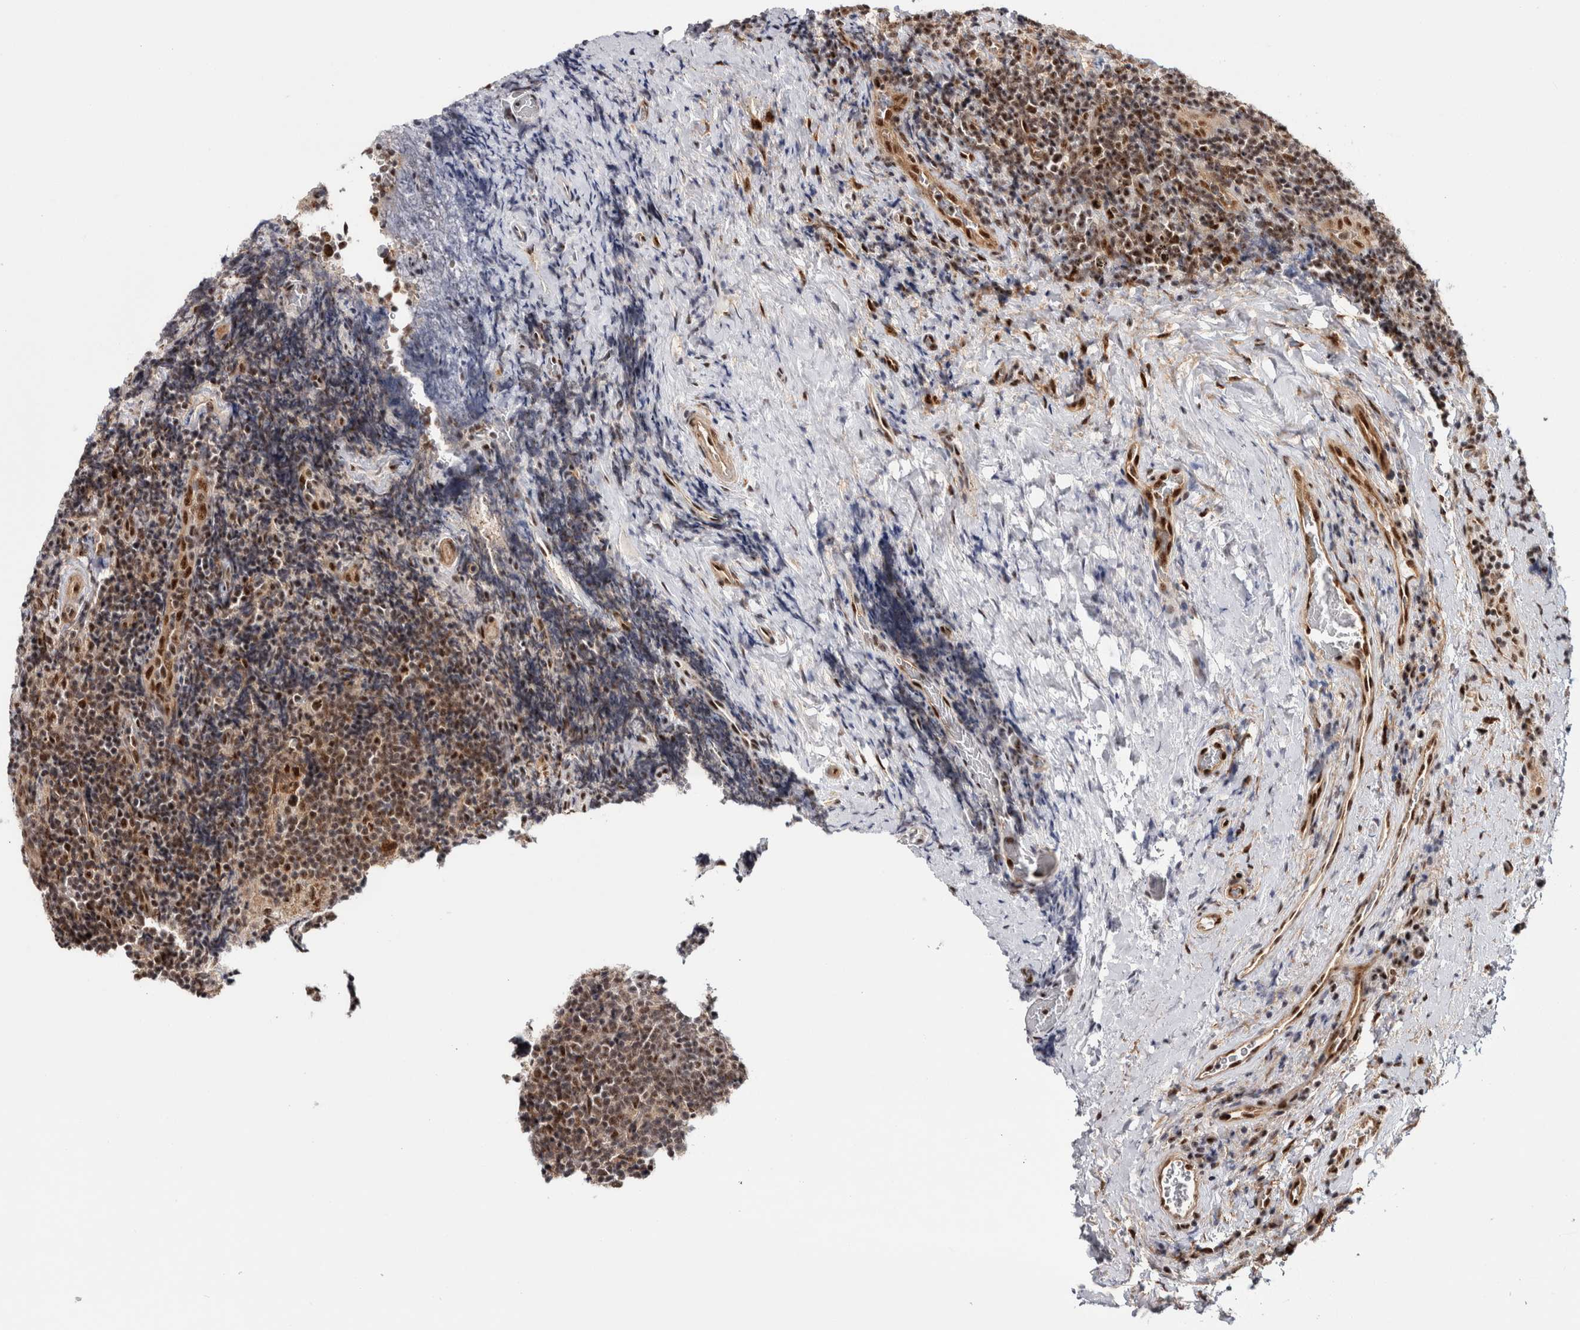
{"staining": {"intensity": "moderate", "quantity": ">75%", "location": "nuclear"}, "tissue": "lymphoma", "cell_type": "Tumor cells", "image_type": "cancer", "snomed": [{"axis": "morphology", "description": "Malignant lymphoma, non-Hodgkin's type, High grade"}, {"axis": "topography", "description": "Tonsil"}], "caption": "Protein staining of lymphoma tissue reveals moderate nuclear staining in approximately >75% of tumor cells.", "gene": "MKNK1", "patient": {"sex": "female", "age": 36}}